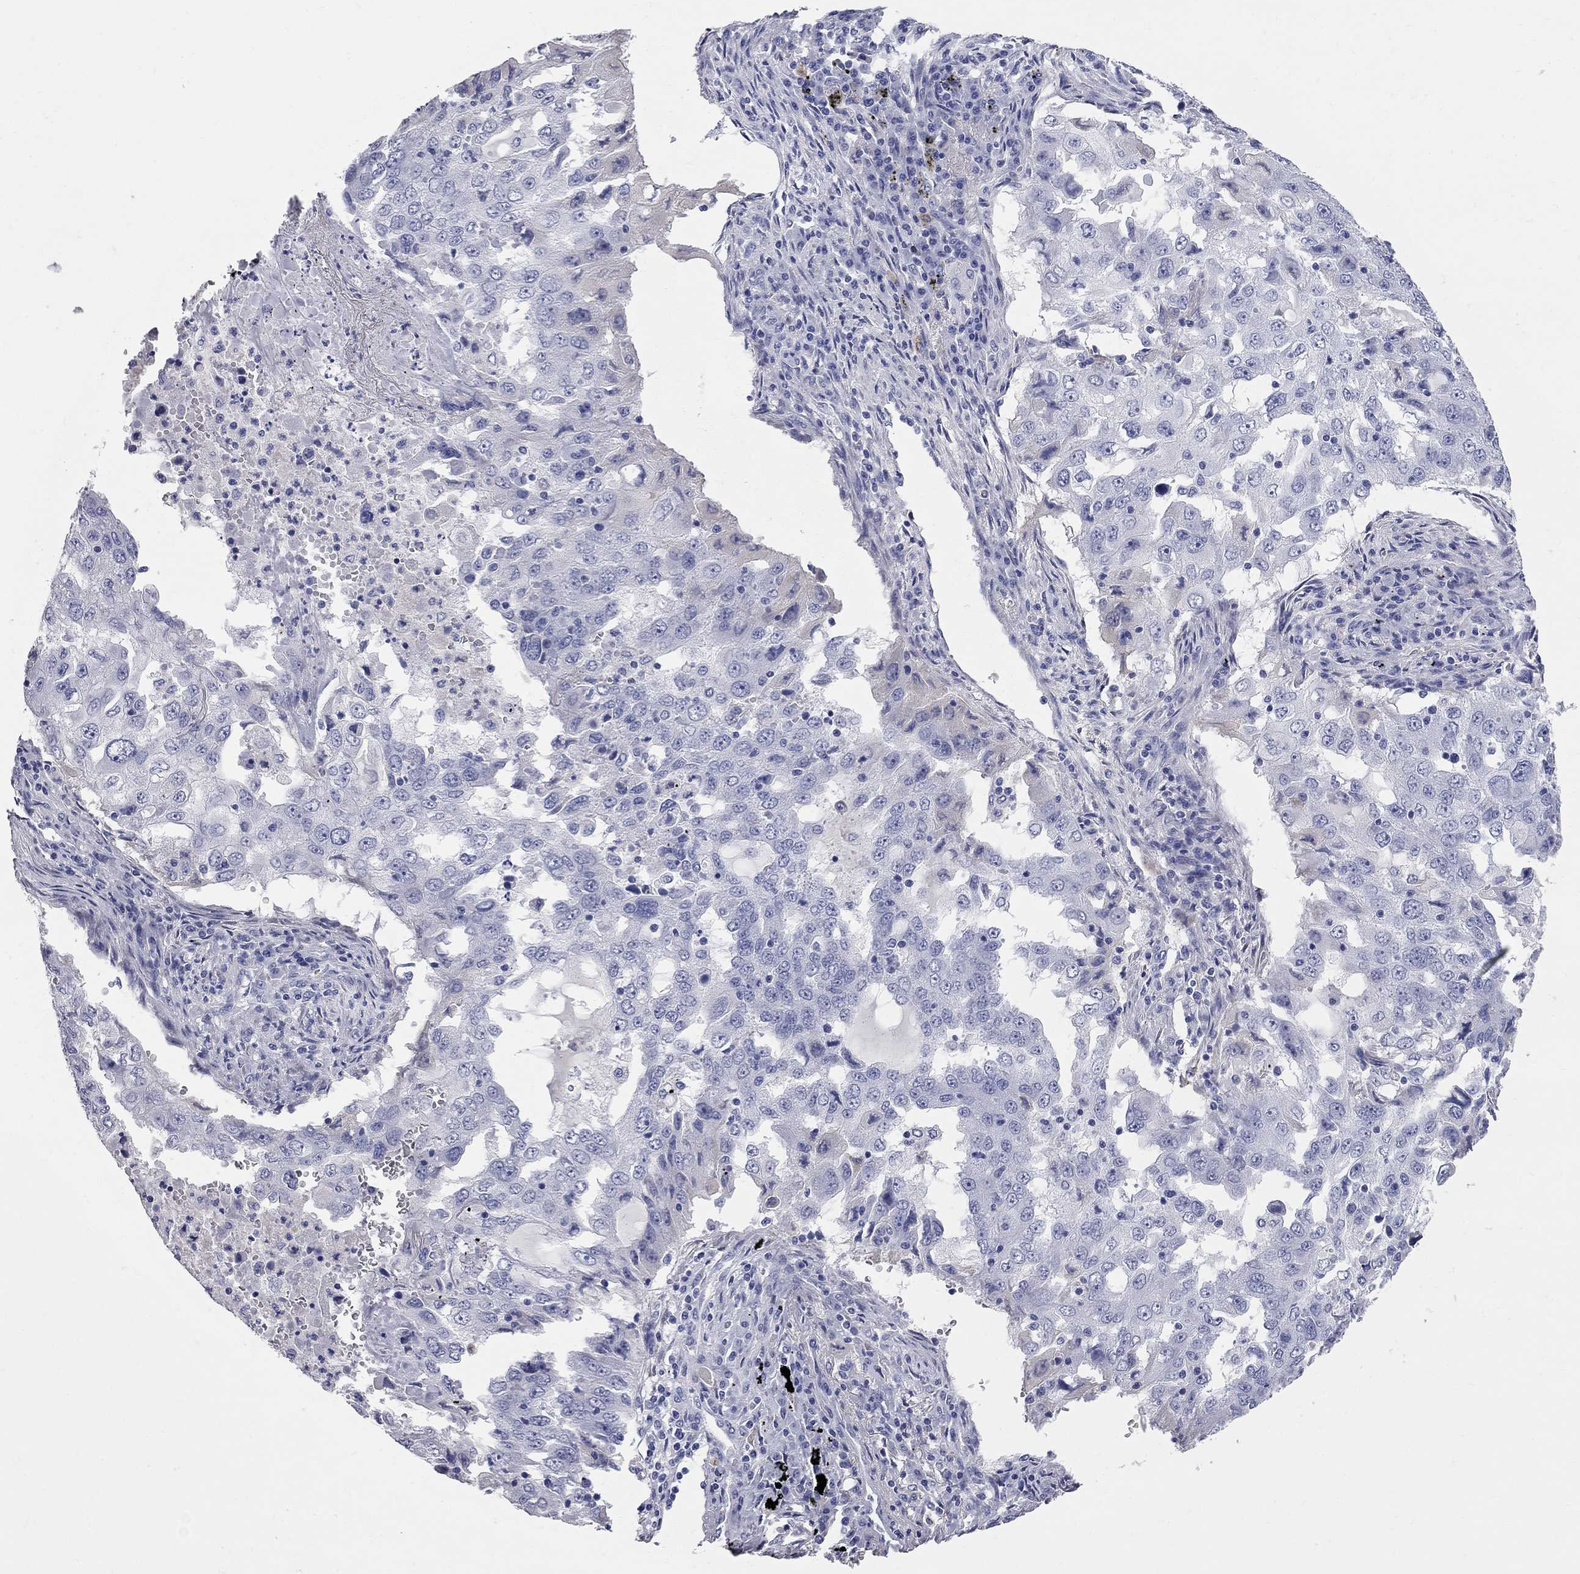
{"staining": {"intensity": "negative", "quantity": "none", "location": "none"}, "tissue": "lung cancer", "cell_type": "Tumor cells", "image_type": "cancer", "snomed": [{"axis": "morphology", "description": "Adenocarcinoma, NOS"}, {"axis": "topography", "description": "Lung"}], "caption": "Tumor cells are negative for brown protein staining in lung cancer (adenocarcinoma). The staining was performed using DAB to visualize the protein expression in brown, while the nuclei were stained in blue with hematoxylin (Magnification: 20x).", "gene": "FAM221B", "patient": {"sex": "female", "age": 61}}